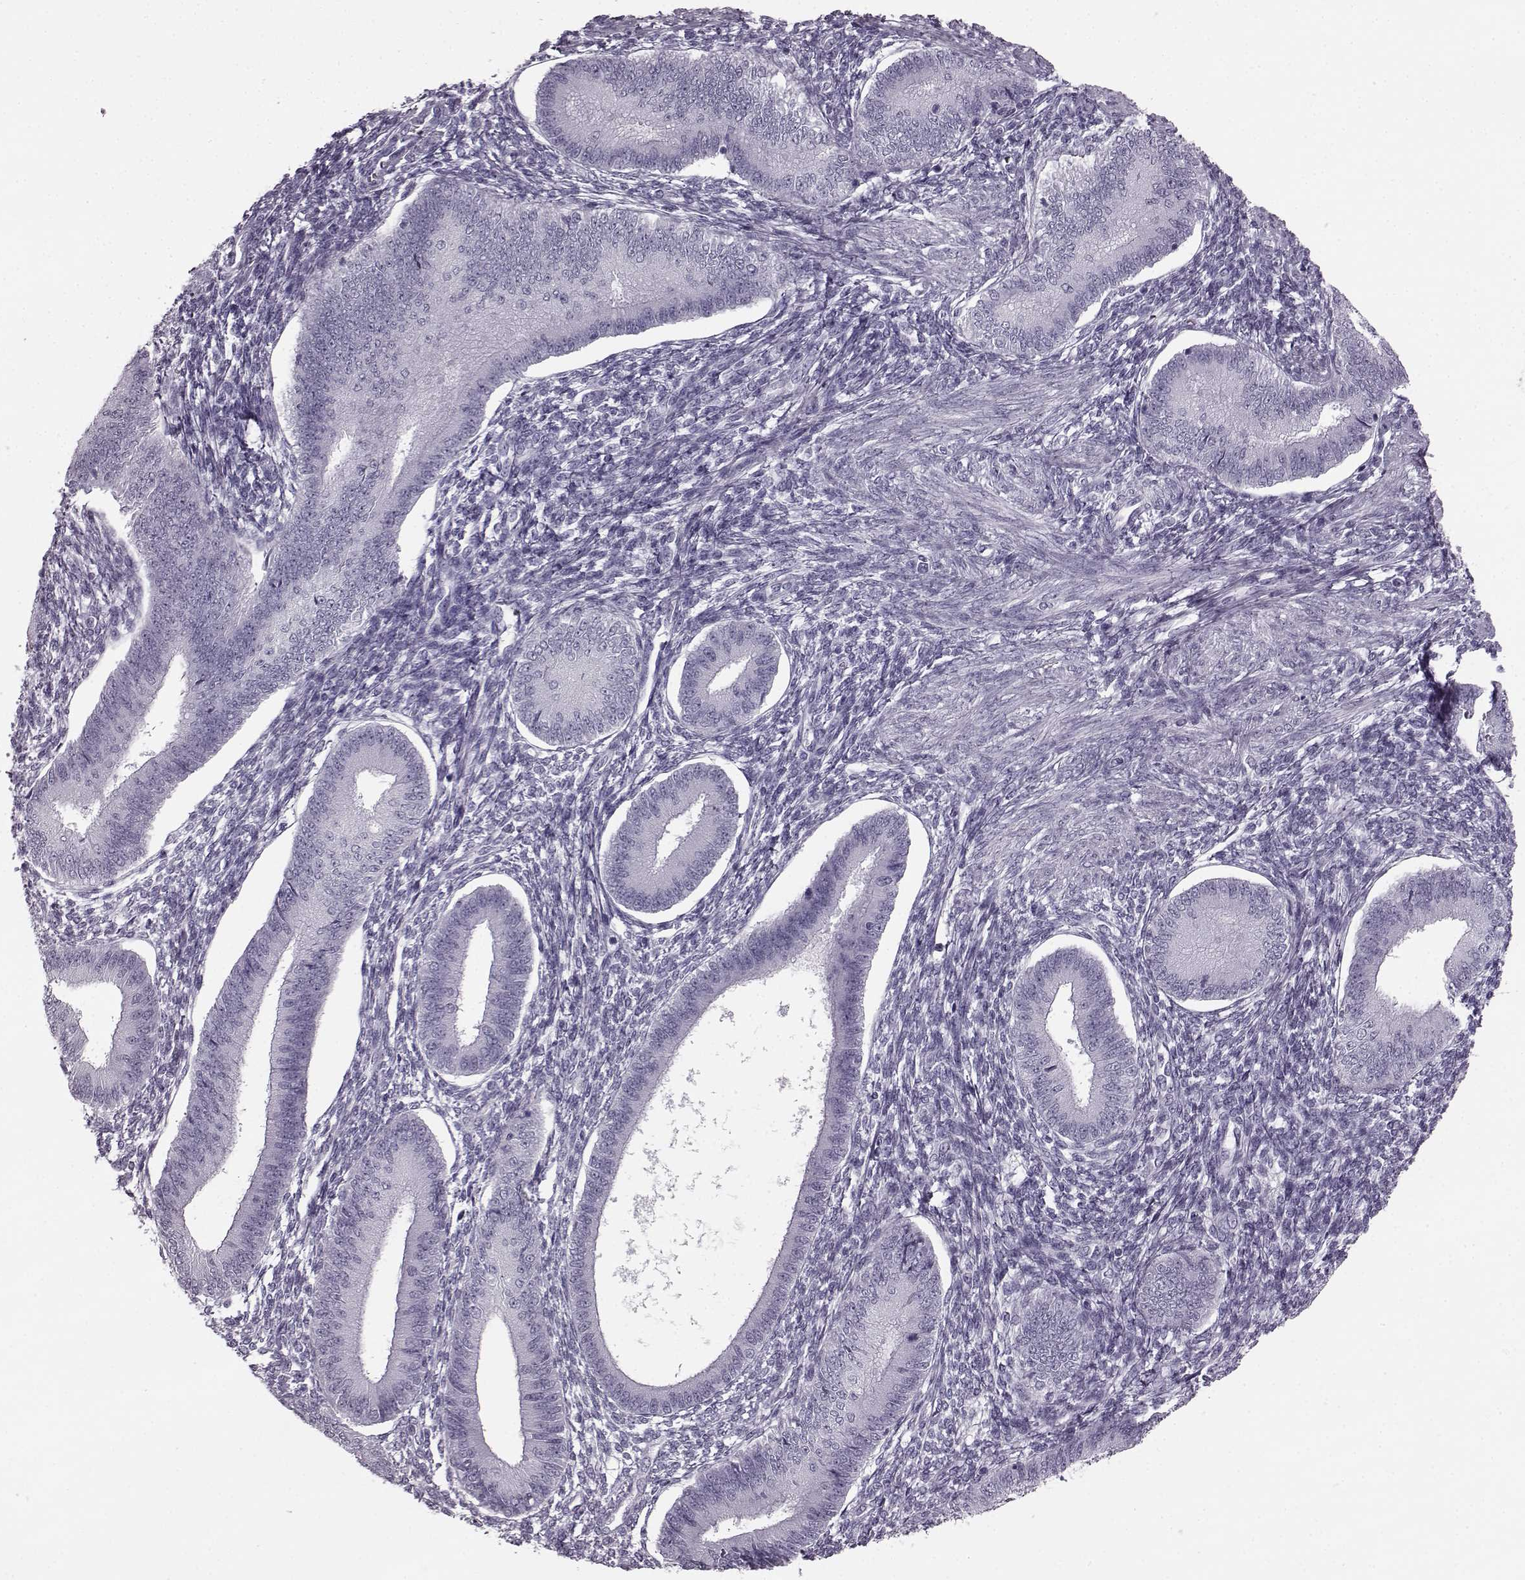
{"staining": {"intensity": "negative", "quantity": "none", "location": "none"}, "tissue": "endometrium", "cell_type": "Cells in endometrial stroma", "image_type": "normal", "snomed": [{"axis": "morphology", "description": "Normal tissue, NOS"}, {"axis": "topography", "description": "Endometrium"}], "caption": "There is no significant expression in cells in endometrial stroma of endometrium. The staining is performed using DAB brown chromogen with nuclei counter-stained in using hematoxylin.", "gene": "JSRP1", "patient": {"sex": "female", "age": 39}}